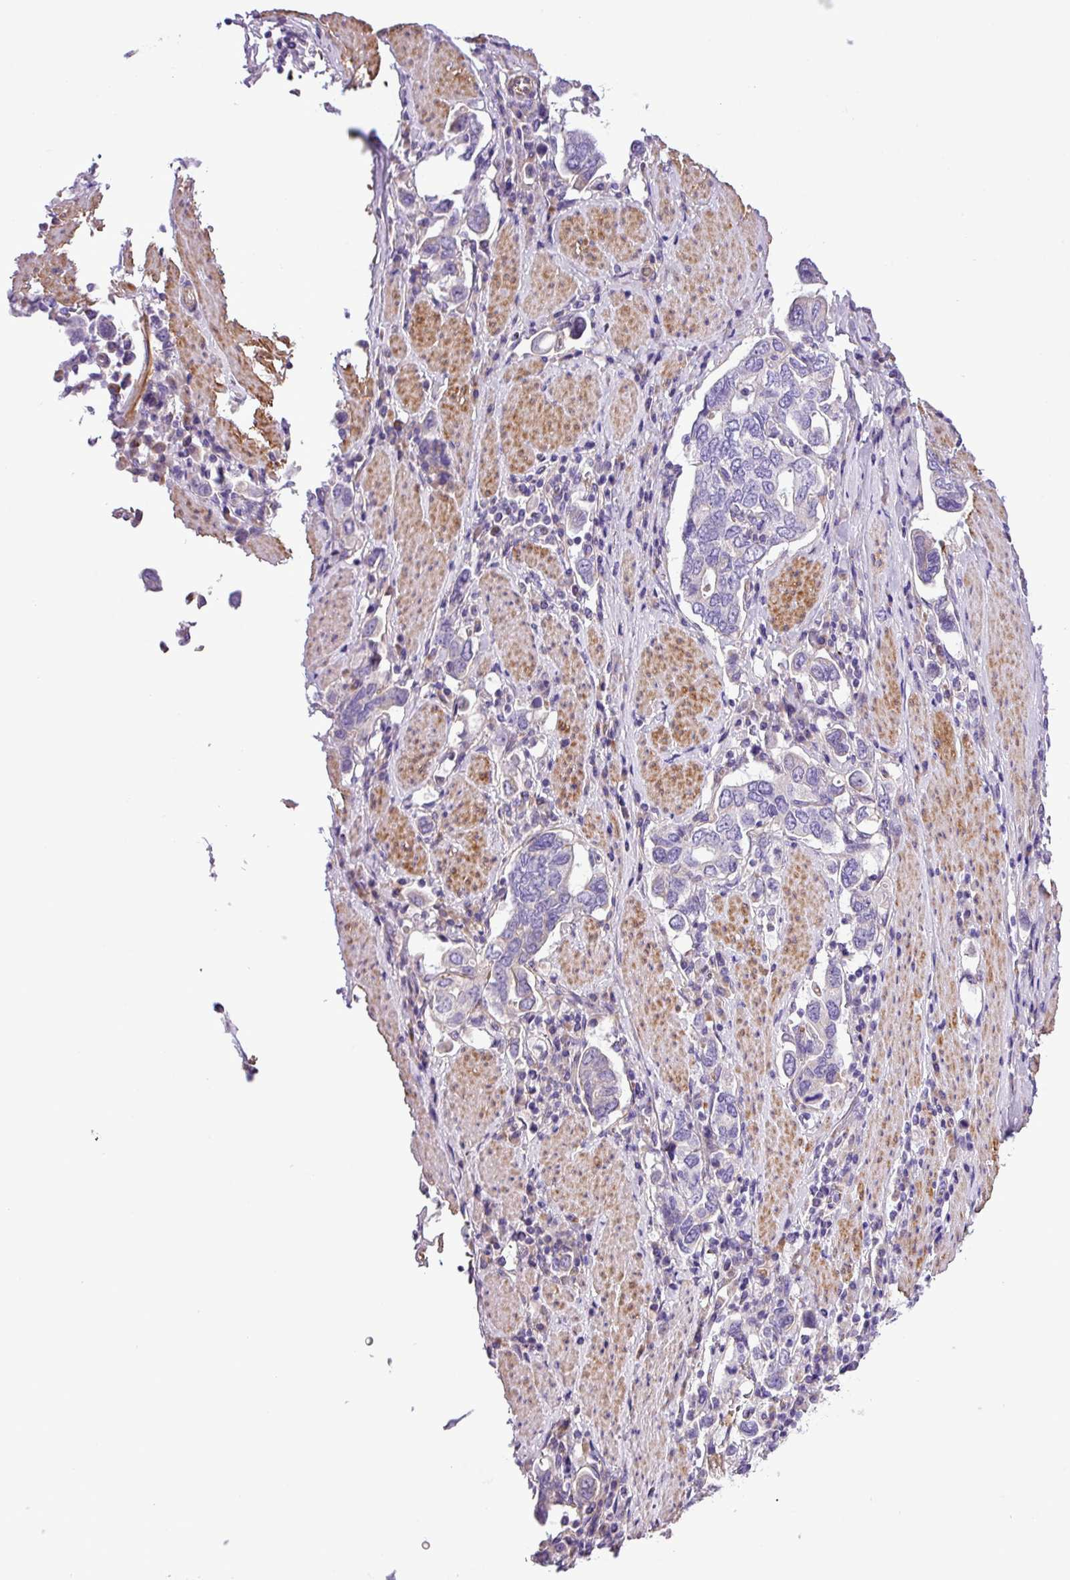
{"staining": {"intensity": "negative", "quantity": "none", "location": "none"}, "tissue": "stomach cancer", "cell_type": "Tumor cells", "image_type": "cancer", "snomed": [{"axis": "morphology", "description": "Adenocarcinoma, NOS"}, {"axis": "topography", "description": "Stomach, upper"}, {"axis": "topography", "description": "Stomach"}], "caption": "Tumor cells show no significant positivity in adenocarcinoma (stomach).", "gene": "C11orf91", "patient": {"sex": "male", "age": 62}}